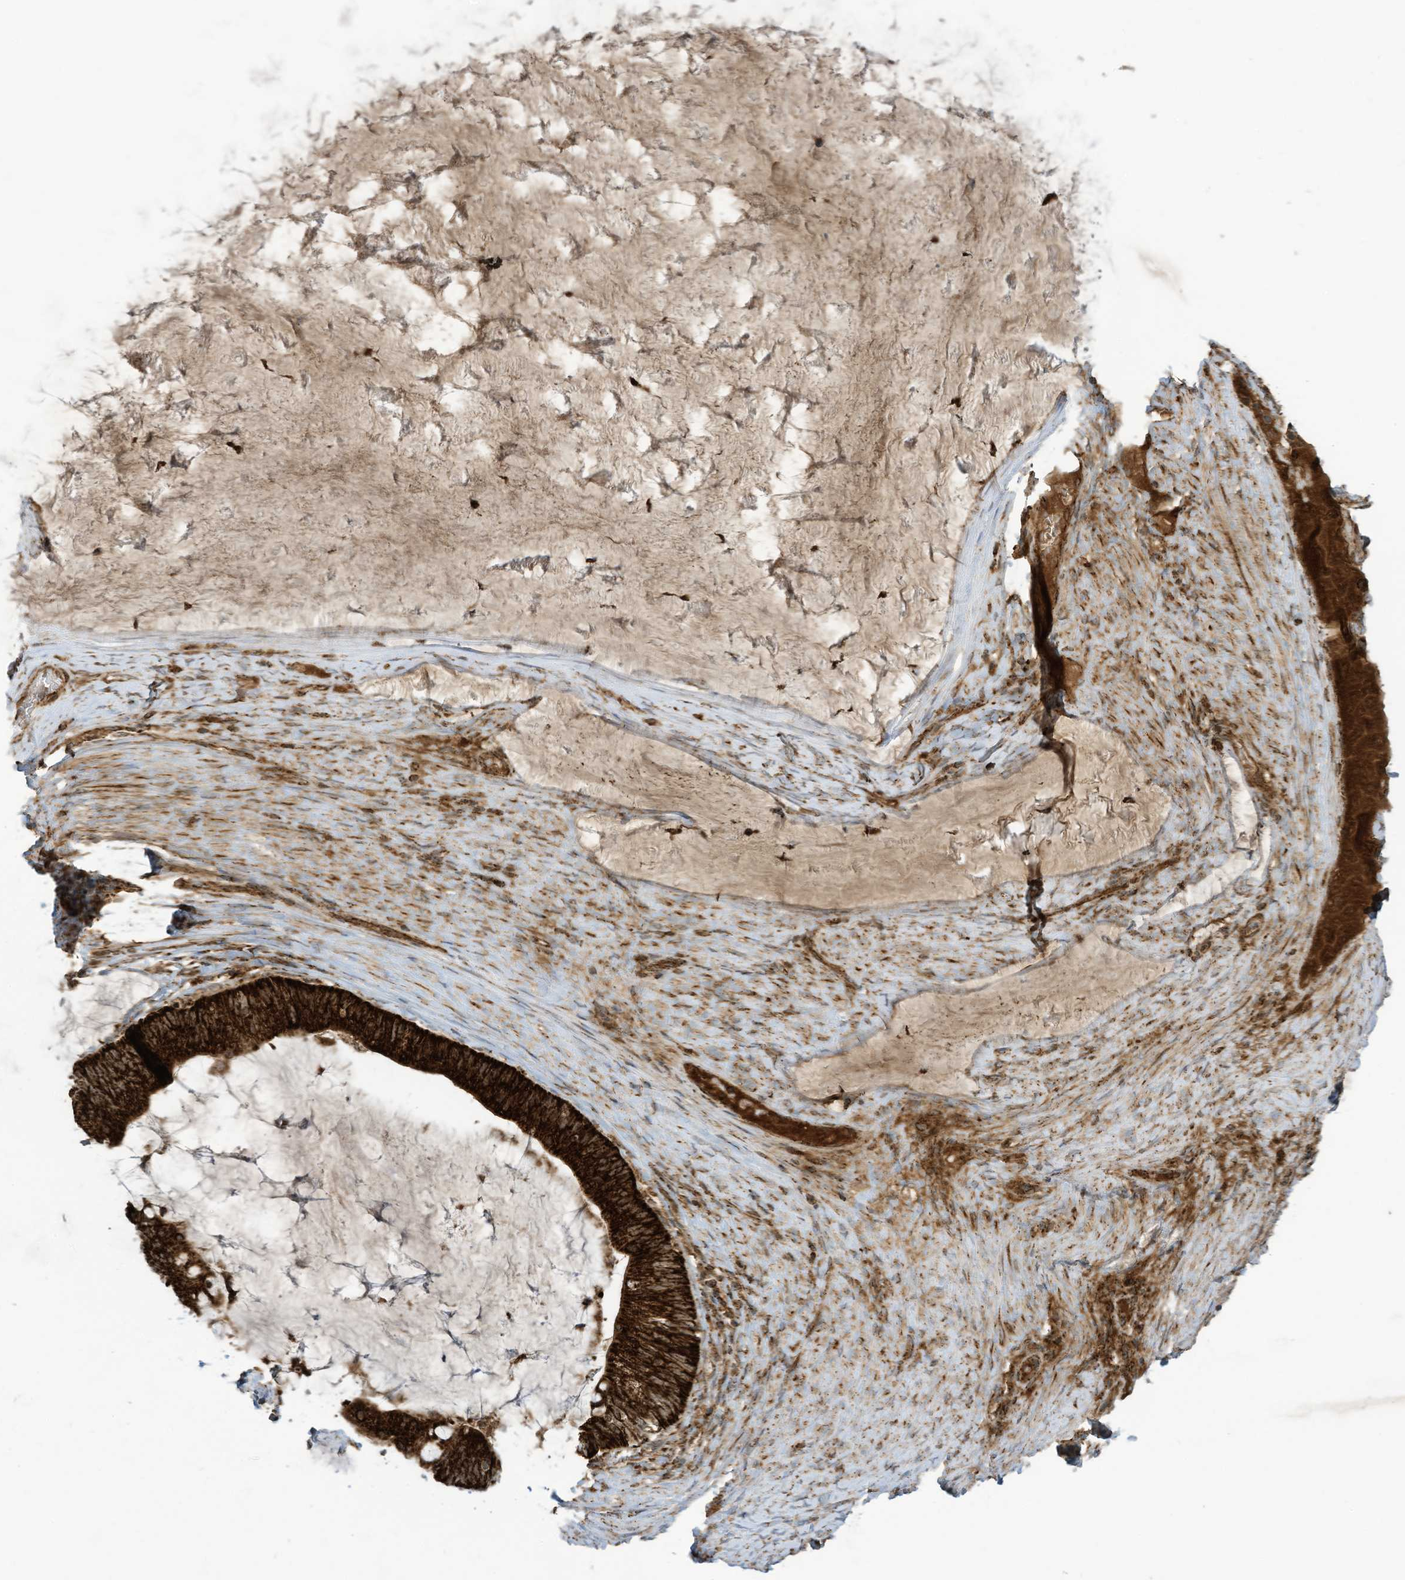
{"staining": {"intensity": "strong", "quantity": ">75%", "location": "cytoplasmic/membranous"}, "tissue": "ovarian cancer", "cell_type": "Tumor cells", "image_type": "cancer", "snomed": [{"axis": "morphology", "description": "Cystadenocarcinoma, mucinous, NOS"}, {"axis": "topography", "description": "Ovary"}], "caption": "Tumor cells display high levels of strong cytoplasmic/membranous expression in about >75% of cells in ovarian mucinous cystadenocarcinoma. The protein of interest is shown in brown color, while the nuclei are stained blue.", "gene": "COX10", "patient": {"sex": "female", "age": 61}}